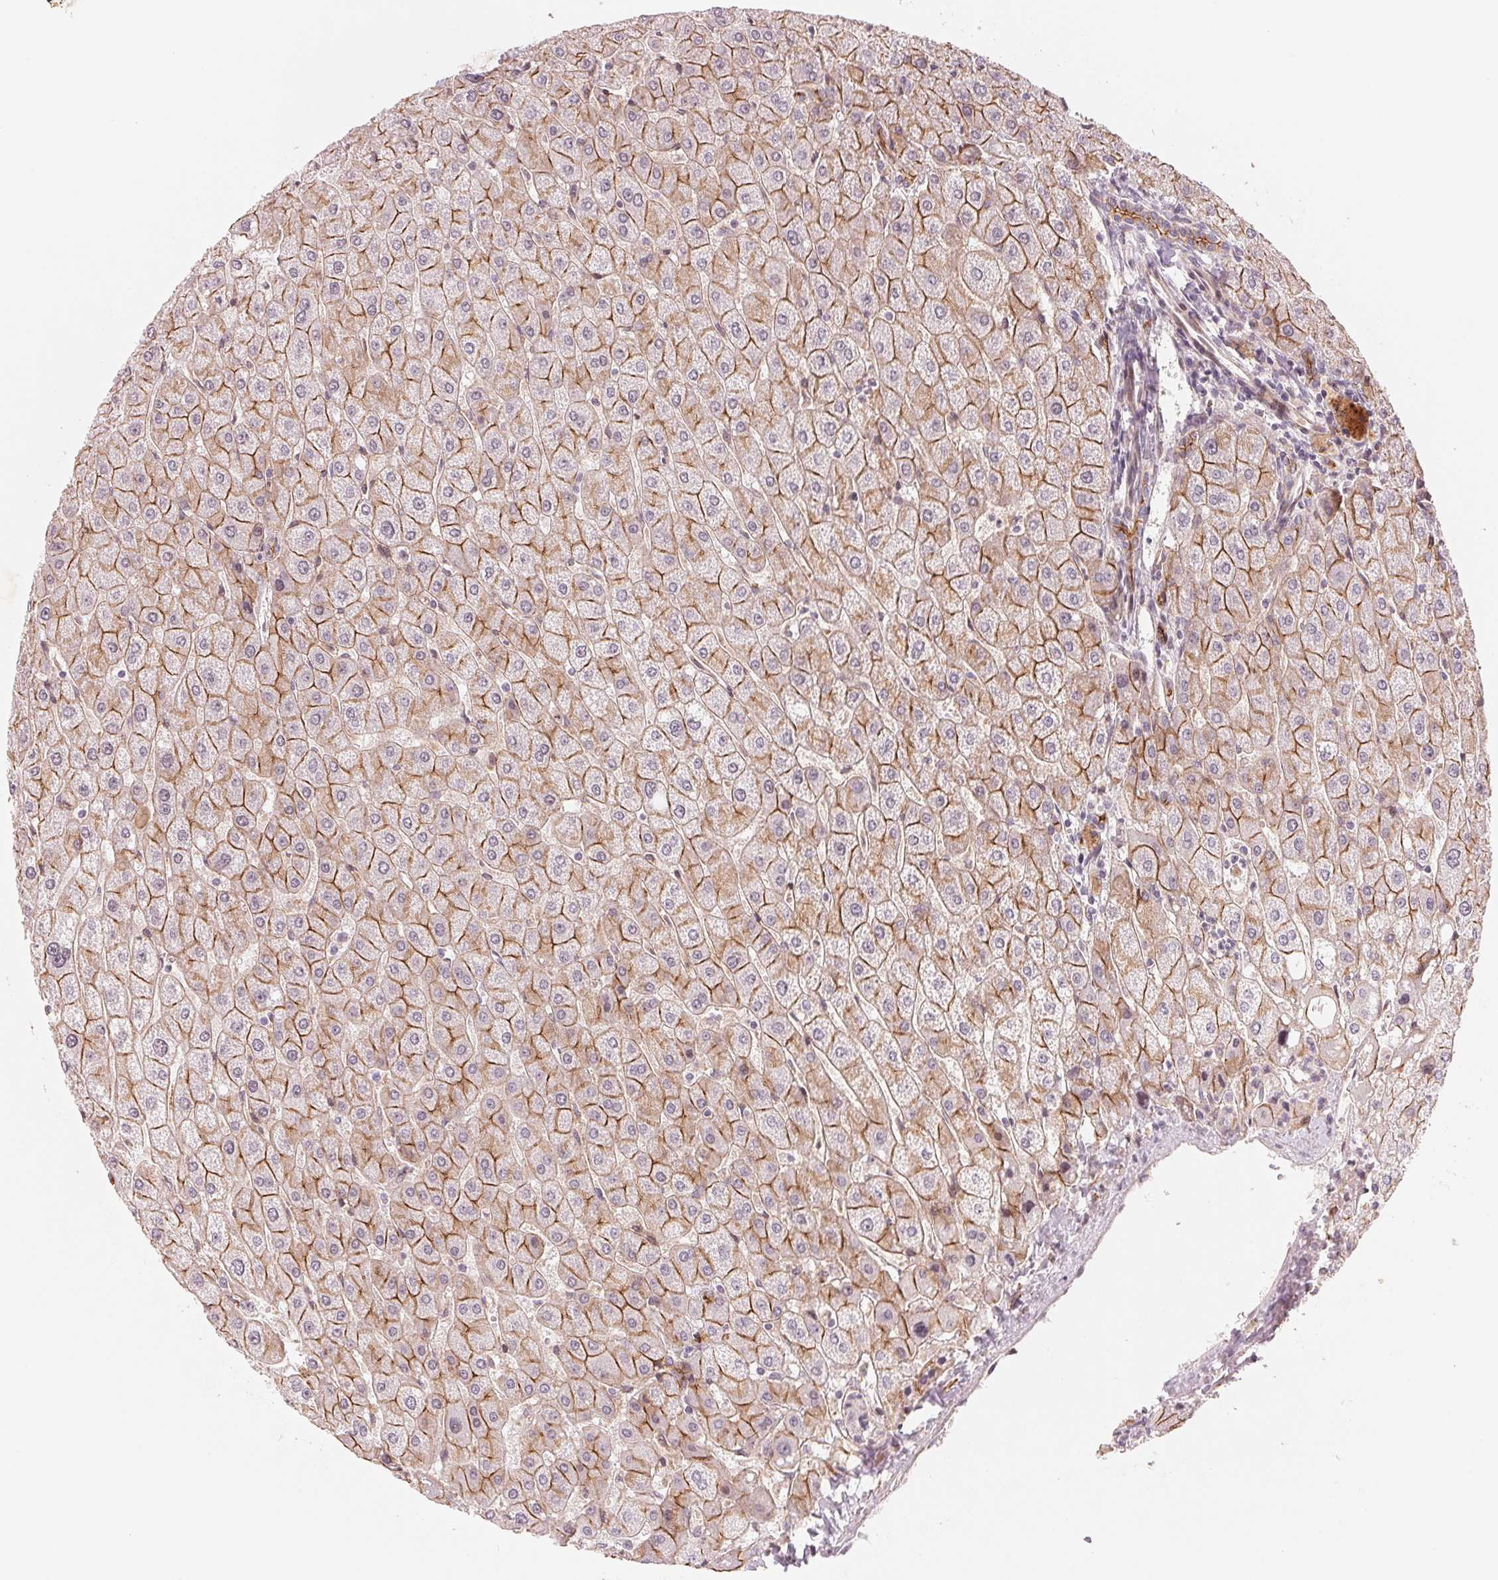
{"staining": {"intensity": "moderate", "quantity": "25%-75%", "location": "cytoplasmic/membranous"}, "tissue": "liver", "cell_type": "Cholangiocytes", "image_type": "normal", "snomed": [{"axis": "morphology", "description": "Normal tissue, NOS"}, {"axis": "topography", "description": "Liver"}], "caption": "A brown stain labels moderate cytoplasmic/membranous staining of a protein in cholangiocytes of unremarkable liver. Immunohistochemistry (ihc) stains the protein in brown and the nuclei are stained blue.", "gene": "SLC17A4", "patient": {"sex": "male", "age": 67}}